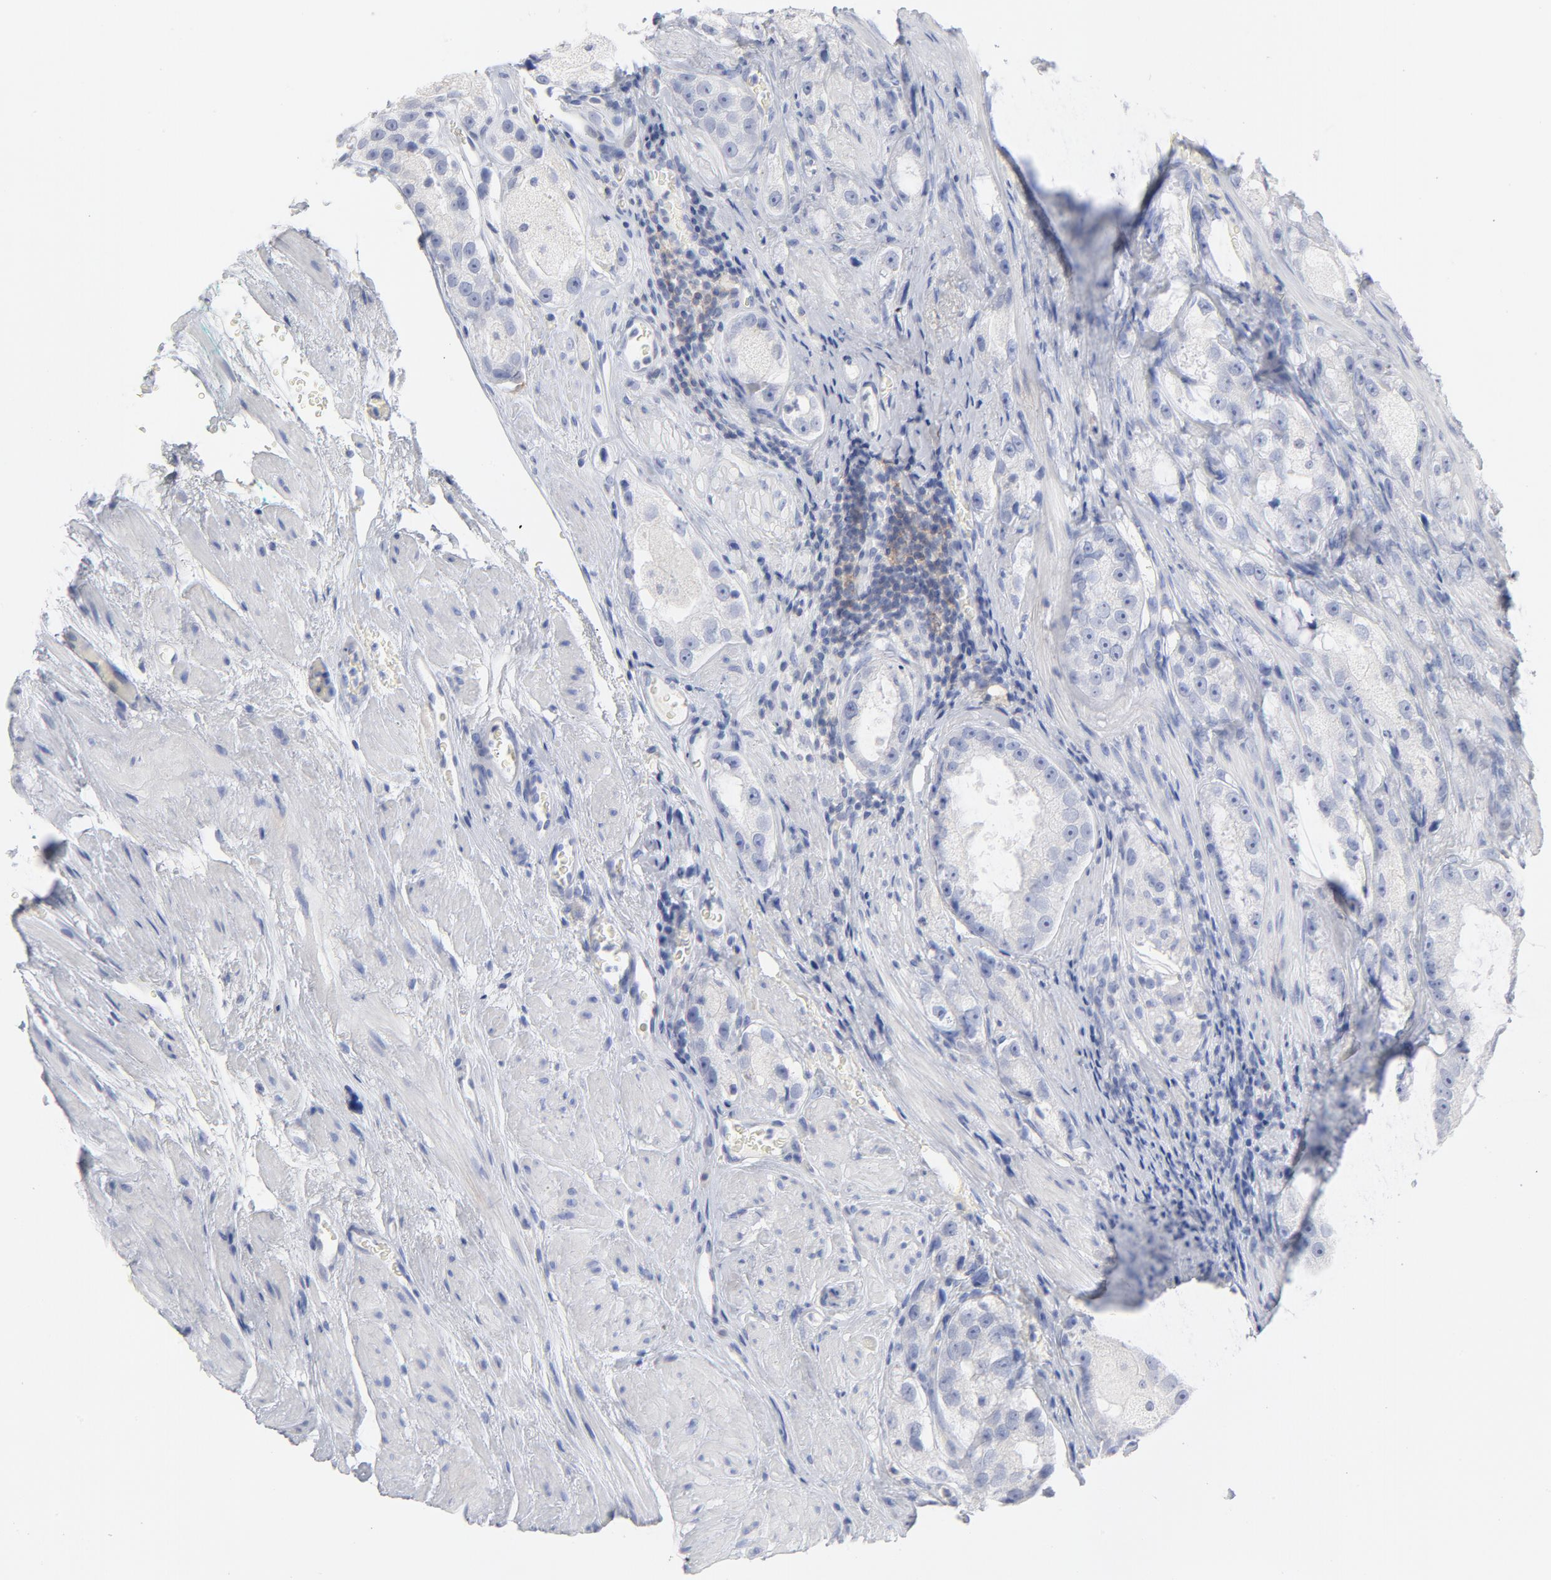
{"staining": {"intensity": "negative", "quantity": "none", "location": "none"}, "tissue": "prostate cancer", "cell_type": "Tumor cells", "image_type": "cancer", "snomed": [{"axis": "morphology", "description": "Adenocarcinoma, High grade"}, {"axis": "topography", "description": "Prostate"}], "caption": "IHC photomicrograph of human prostate high-grade adenocarcinoma stained for a protein (brown), which demonstrates no staining in tumor cells.", "gene": "P2RY8", "patient": {"sex": "male", "age": 63}}